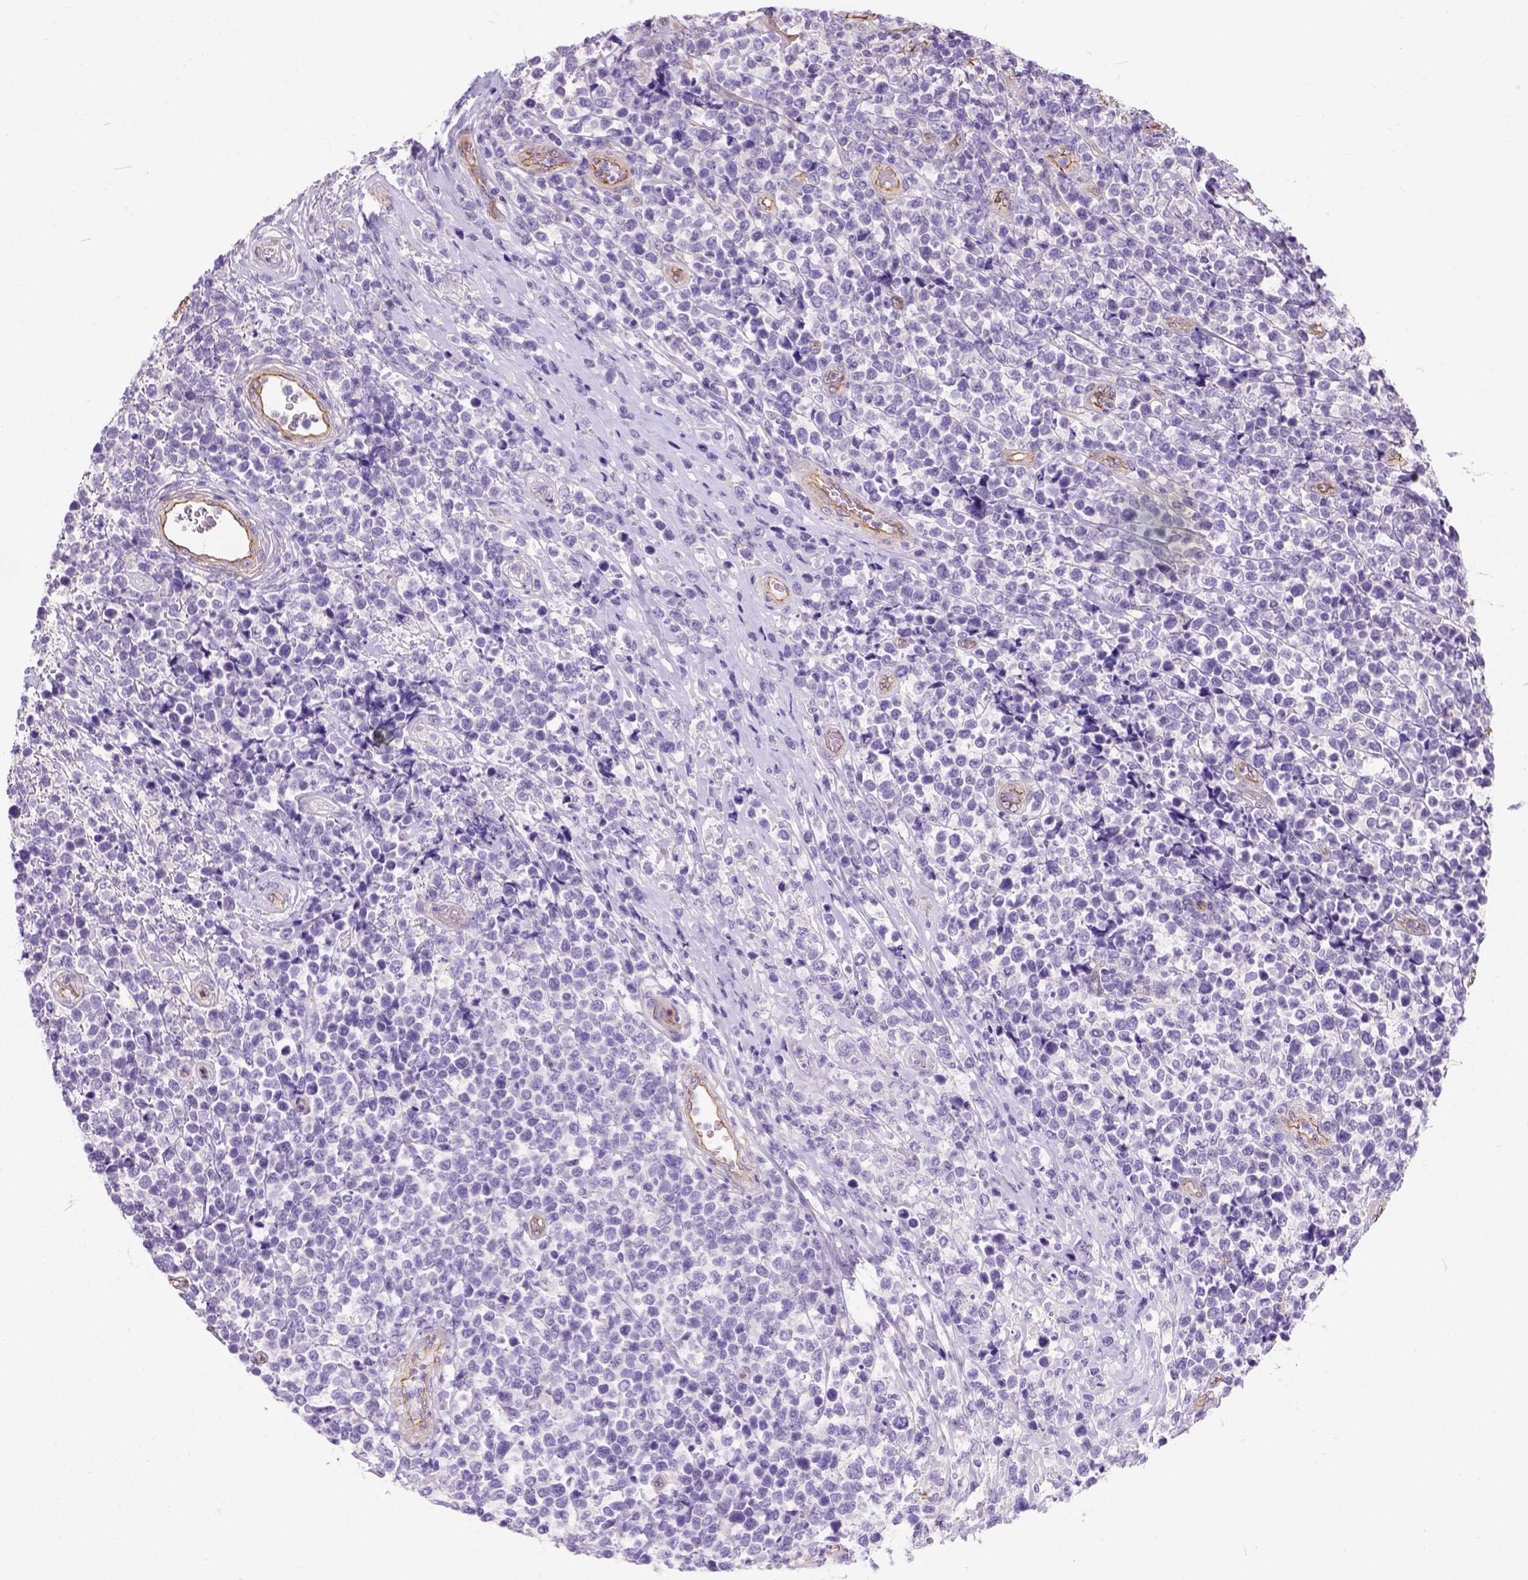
{"staining": {"intensity": "negative", "quantity": "none", "location": "none"}, "tissue": "lymphoma", "cell_type": "Tumor cells", "image_type": "cancer", "snomed": [{"axis": "morphology", "description": "Malignant lymphoma, non-Hodgkin's type, High grade"}, {"axis": "topography", "description": "Soft tissue"}], "caption": "Tumor cells show no significant positivity in lymphoma.", "gene": "PHF7", "patient": {"sex": "female", "age": 56}}